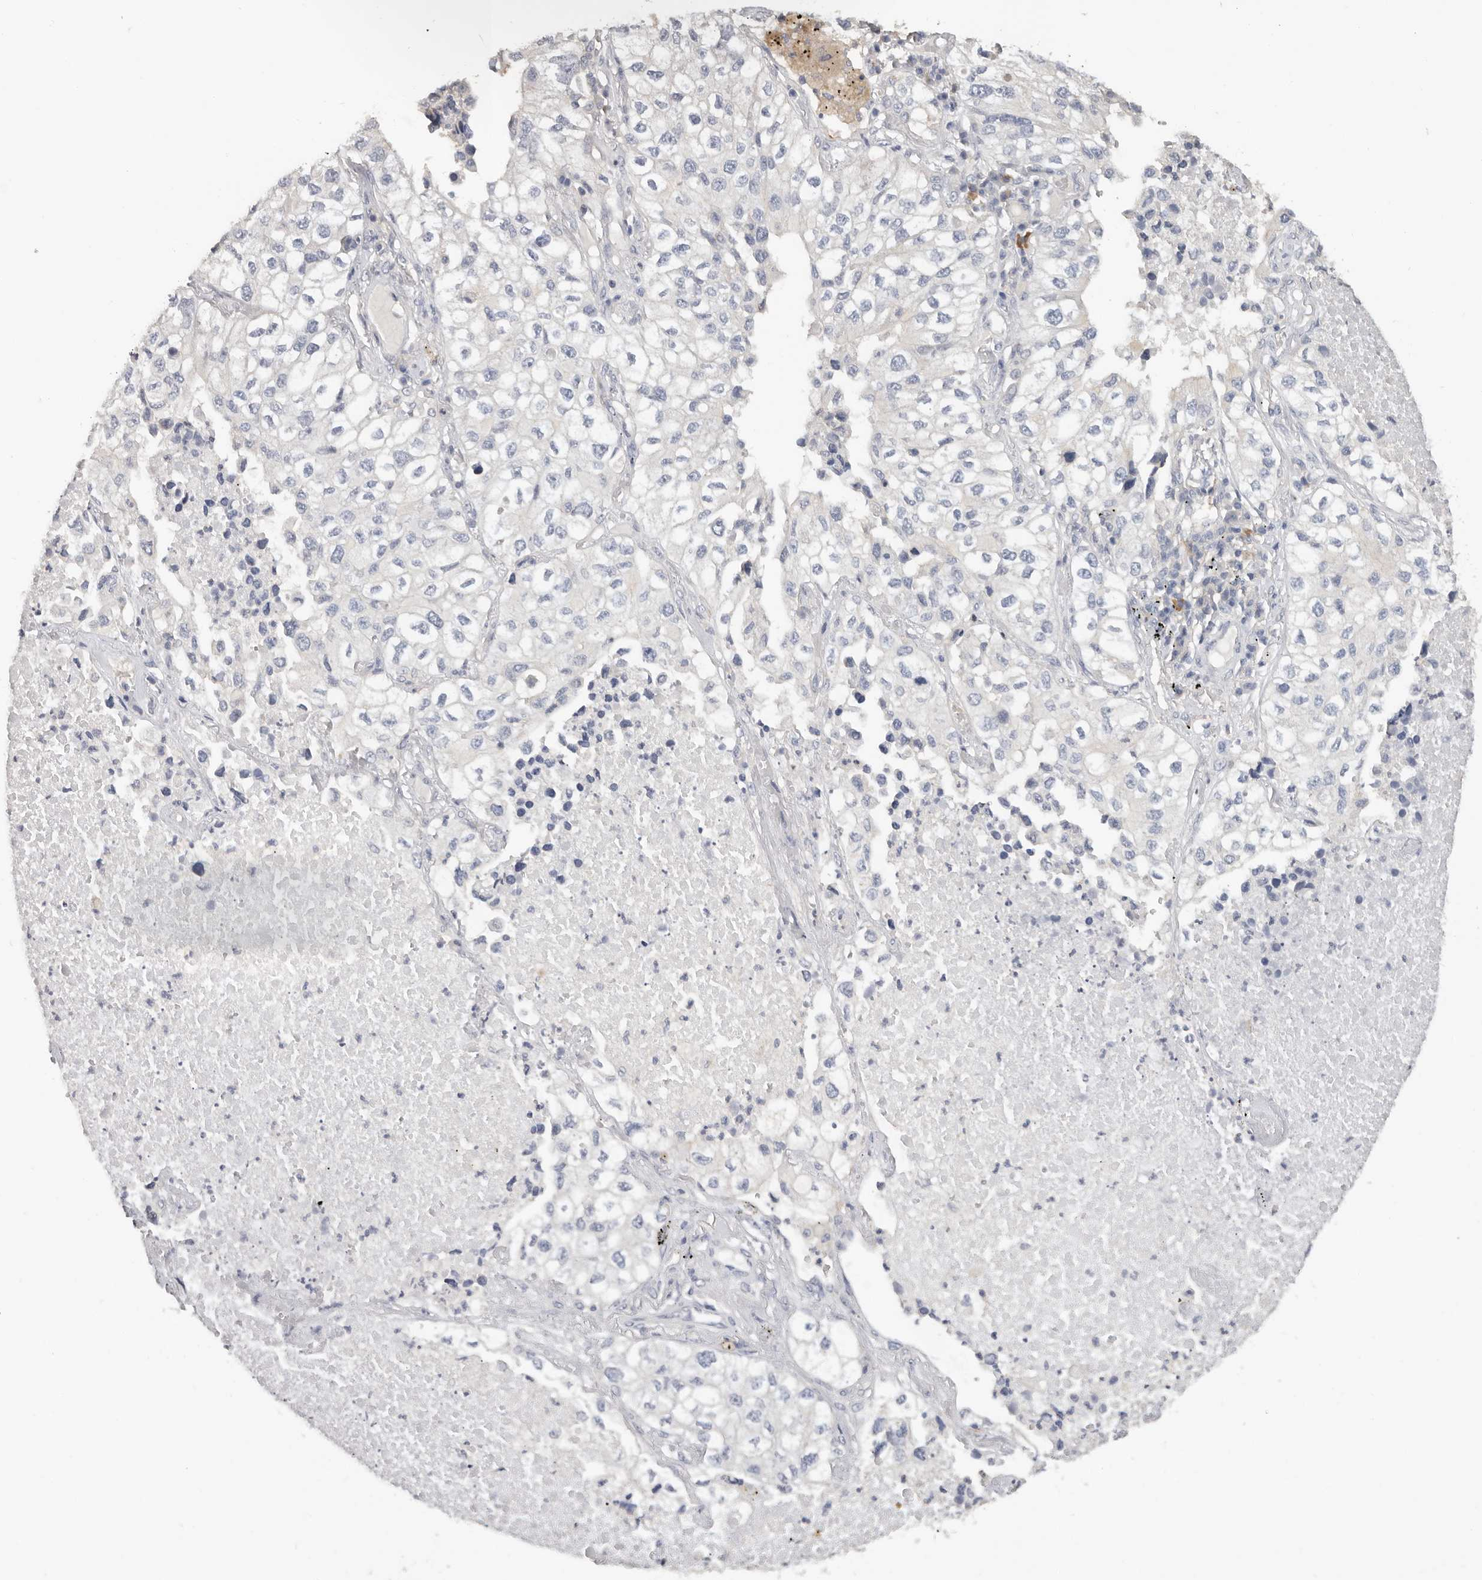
{"staining": {"intensity": "negative", "quantity": "none", "location": "none"}, "tissue": "lung cancer", "cell_type": "Tumor cells", "image_type": "cancer", "snomed": [{"axis": "morphology", "description": "Adenocarcinoma, NOS"}, {"axis": "topography", "description": "Lung"}], "caption": "IHC image of lung adenocarcinoma stained for a protein (brown), which reveals no staining in tumor cells.", "gene": "WDTC1", "patient": {"sex": "male", "age": 63}}